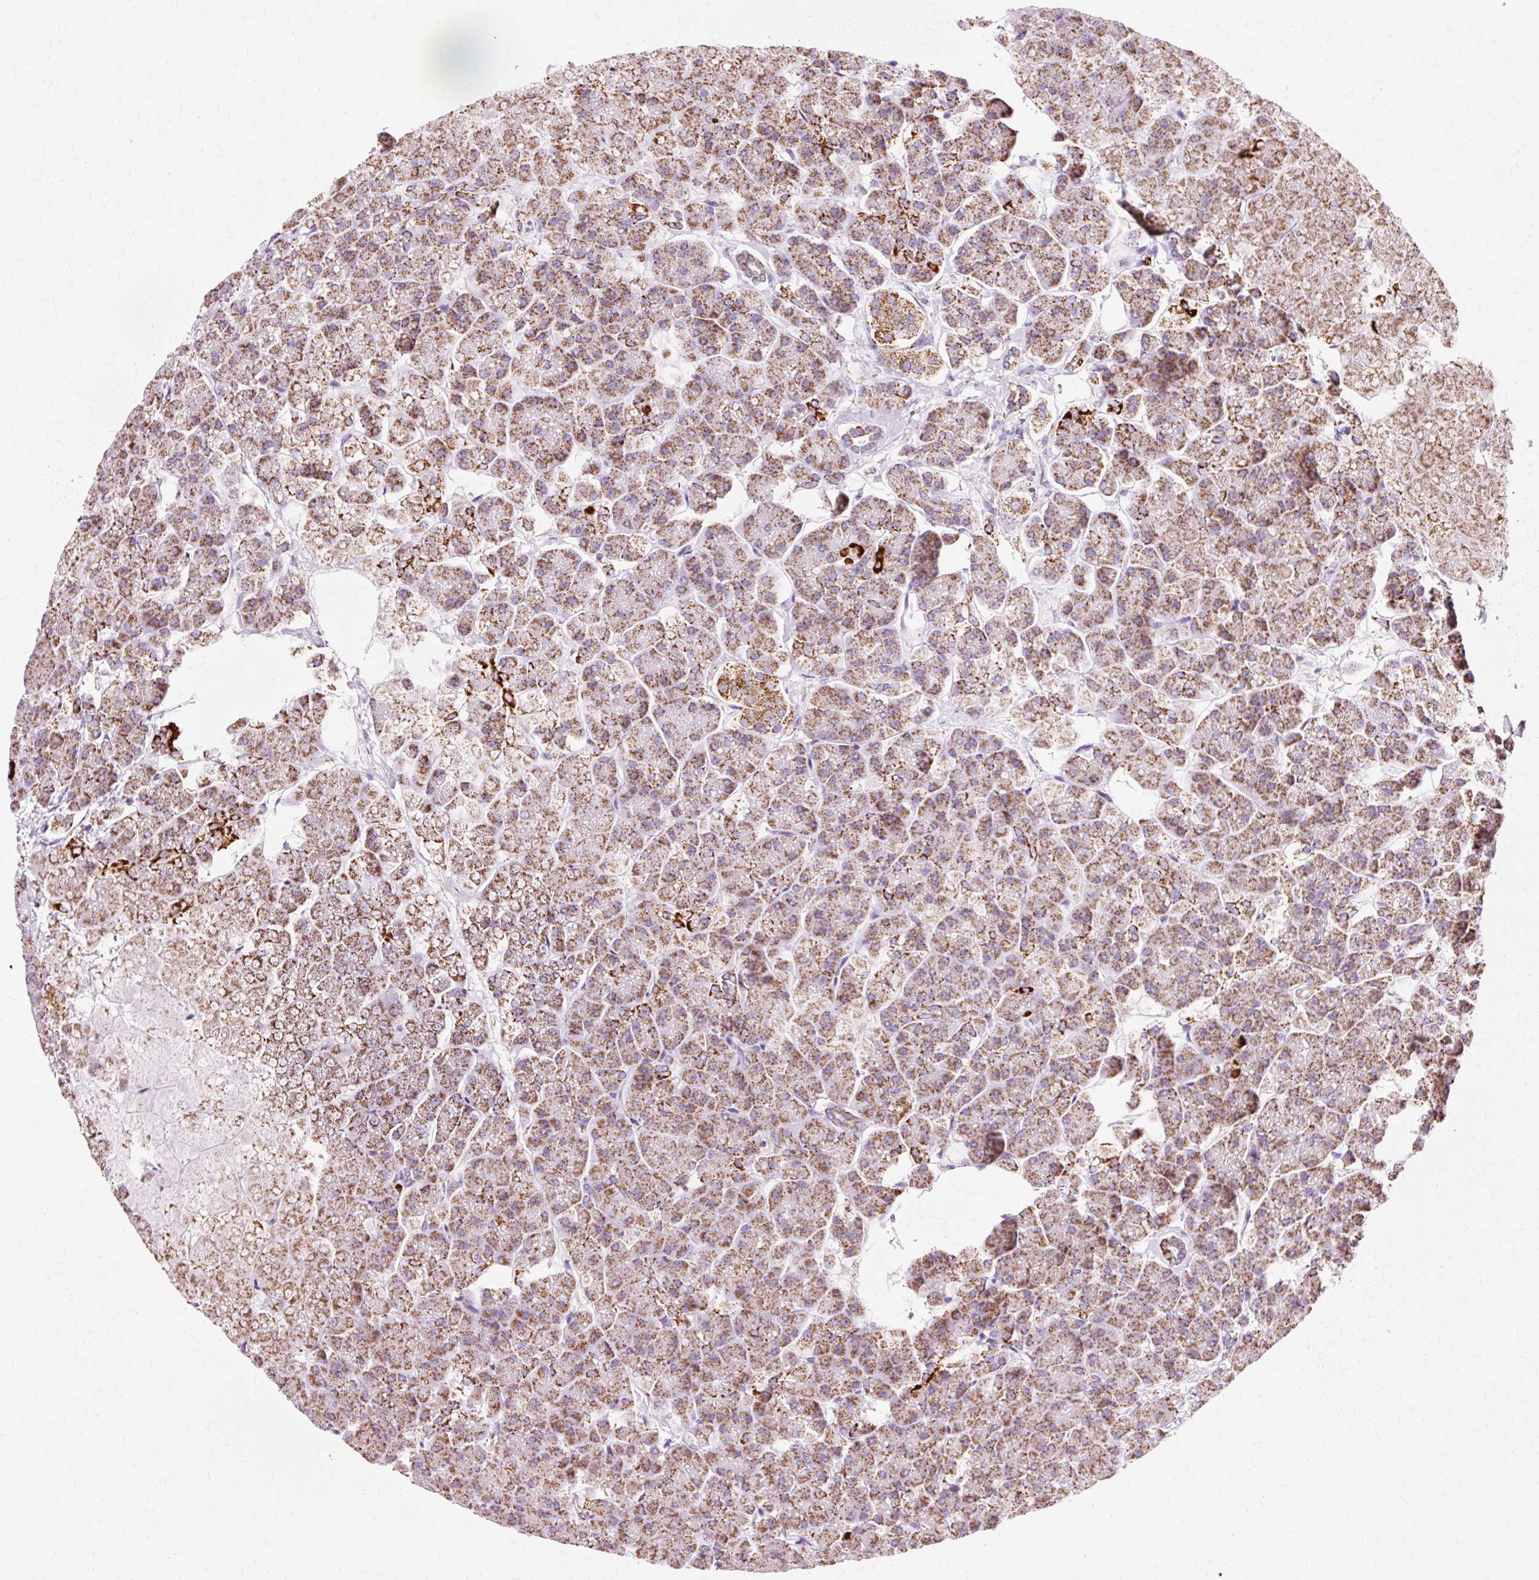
{"staining": {"intensity": "moderate", "quantity": "25%-75%", "location": "cytoplasmic/membranous"}, "tissue": "pancreas", "cell_type": "Exocrine glandular cells", "image_type": "normal", "snomed": [{"axis": "morphology", "description": "Normal tissue, NOS"}, {"axis": "topography", "description": "Pancreas"}, {"axis": "topography", "description": "Peripheral nerve tissue"}], "caption": "Protein analysis of benign pancreas shows moderate cytoplasmic/membranous staining in approximately 25%-75% of exocrine glandular cells.", "gene": "ATP5PO", "patient": {"sex": "male", "age": 54}}